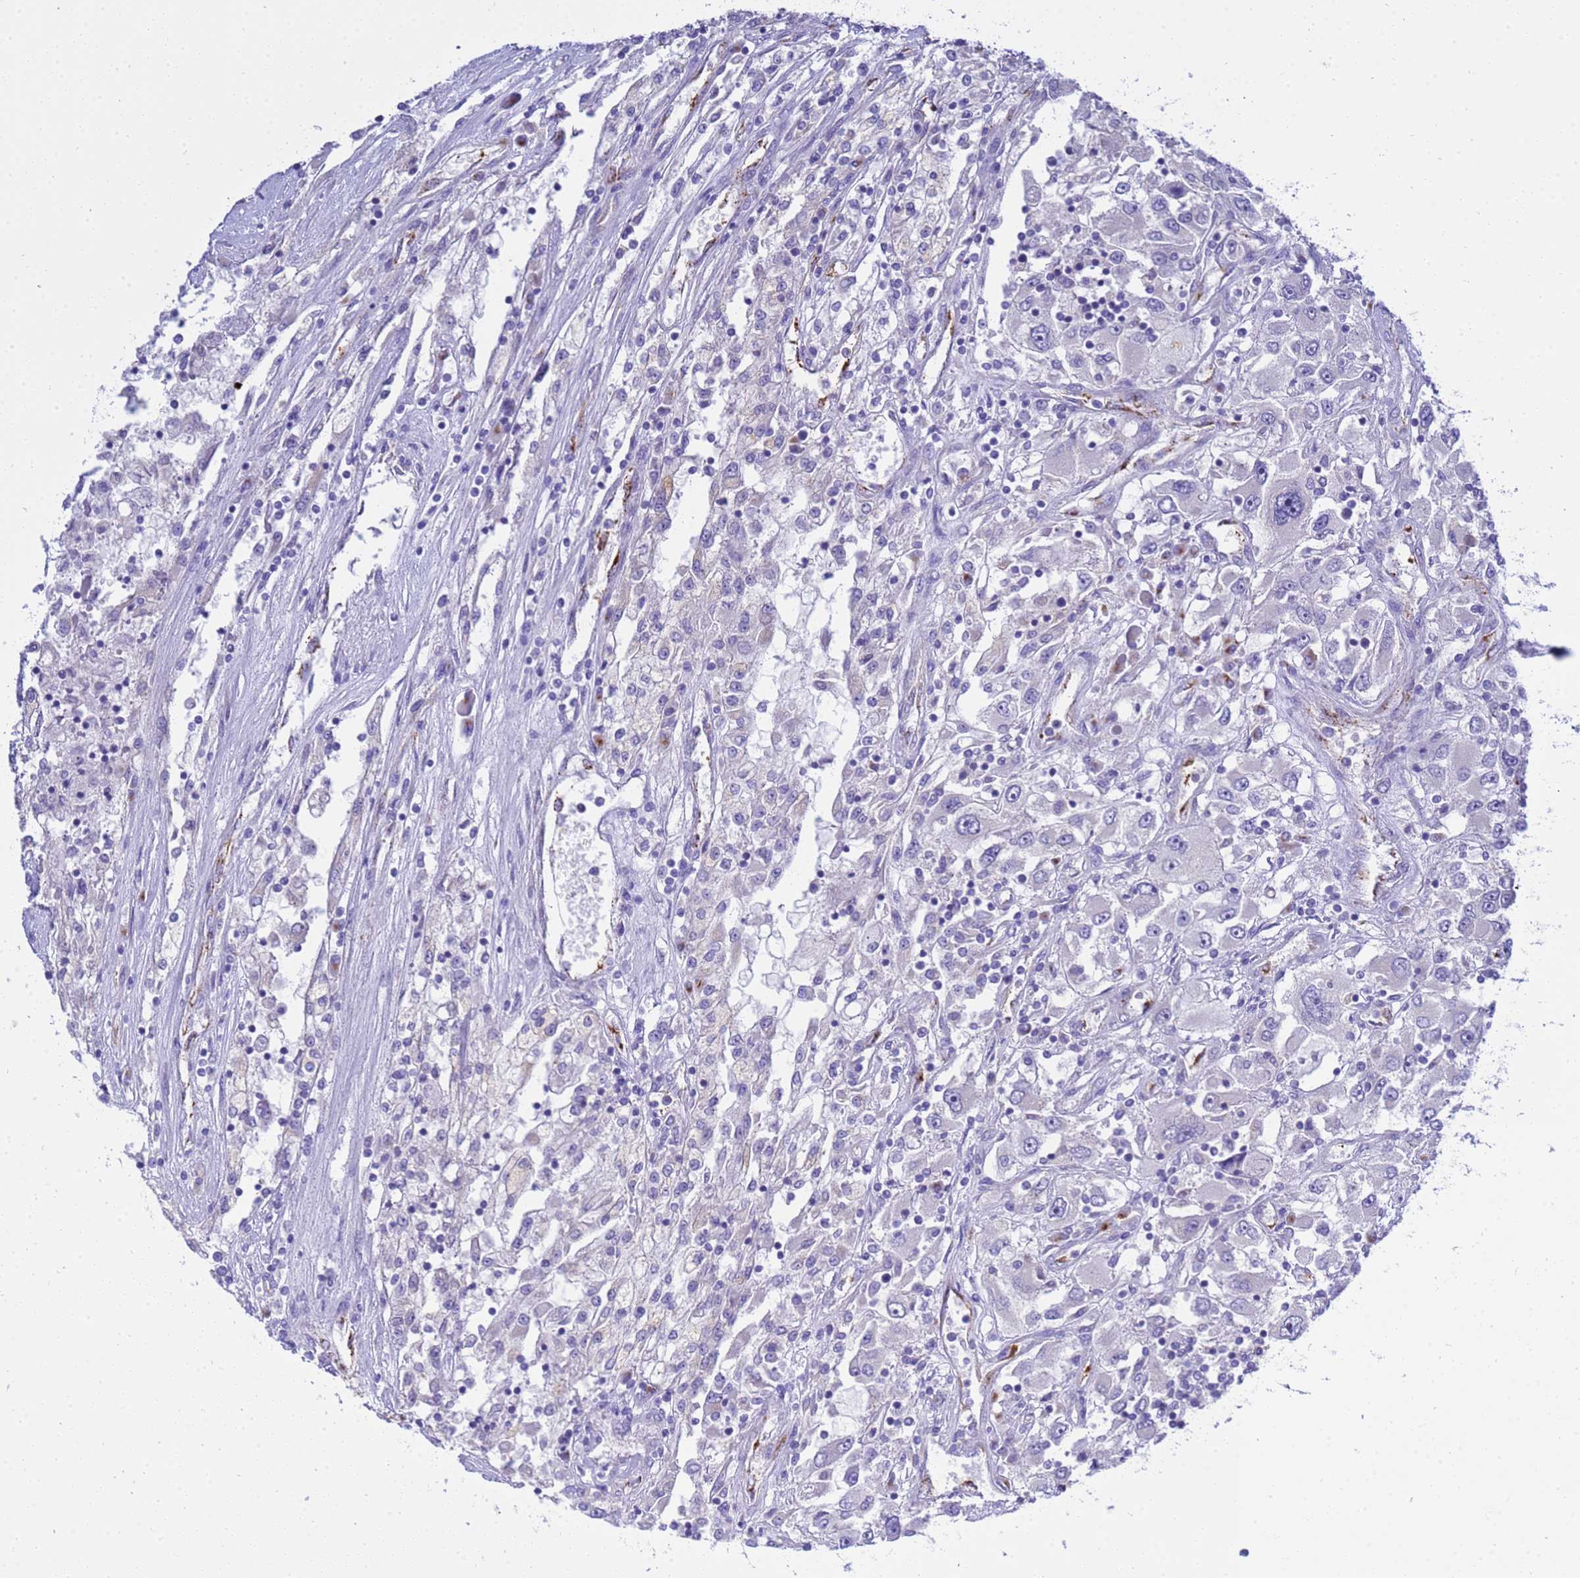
{"staining": {"intensity": "negative", "quantity": "none", "location": "none"}, "tissue": "renal cancer", "cell_type": "Tumor cells", "image_type": "cancer", "snomed": [{"axis": "morphology", "description": "Adenocarcinoma, NOS"}, {"axis": "topography", "description": "Kidney"}], "caption": "Immunohistochemical staining of human renal adenocarcinoma shows no significant positivity in tumor cells.", "gene": "ANAPC1", "patient": {"sex": "female", "age": 52}}